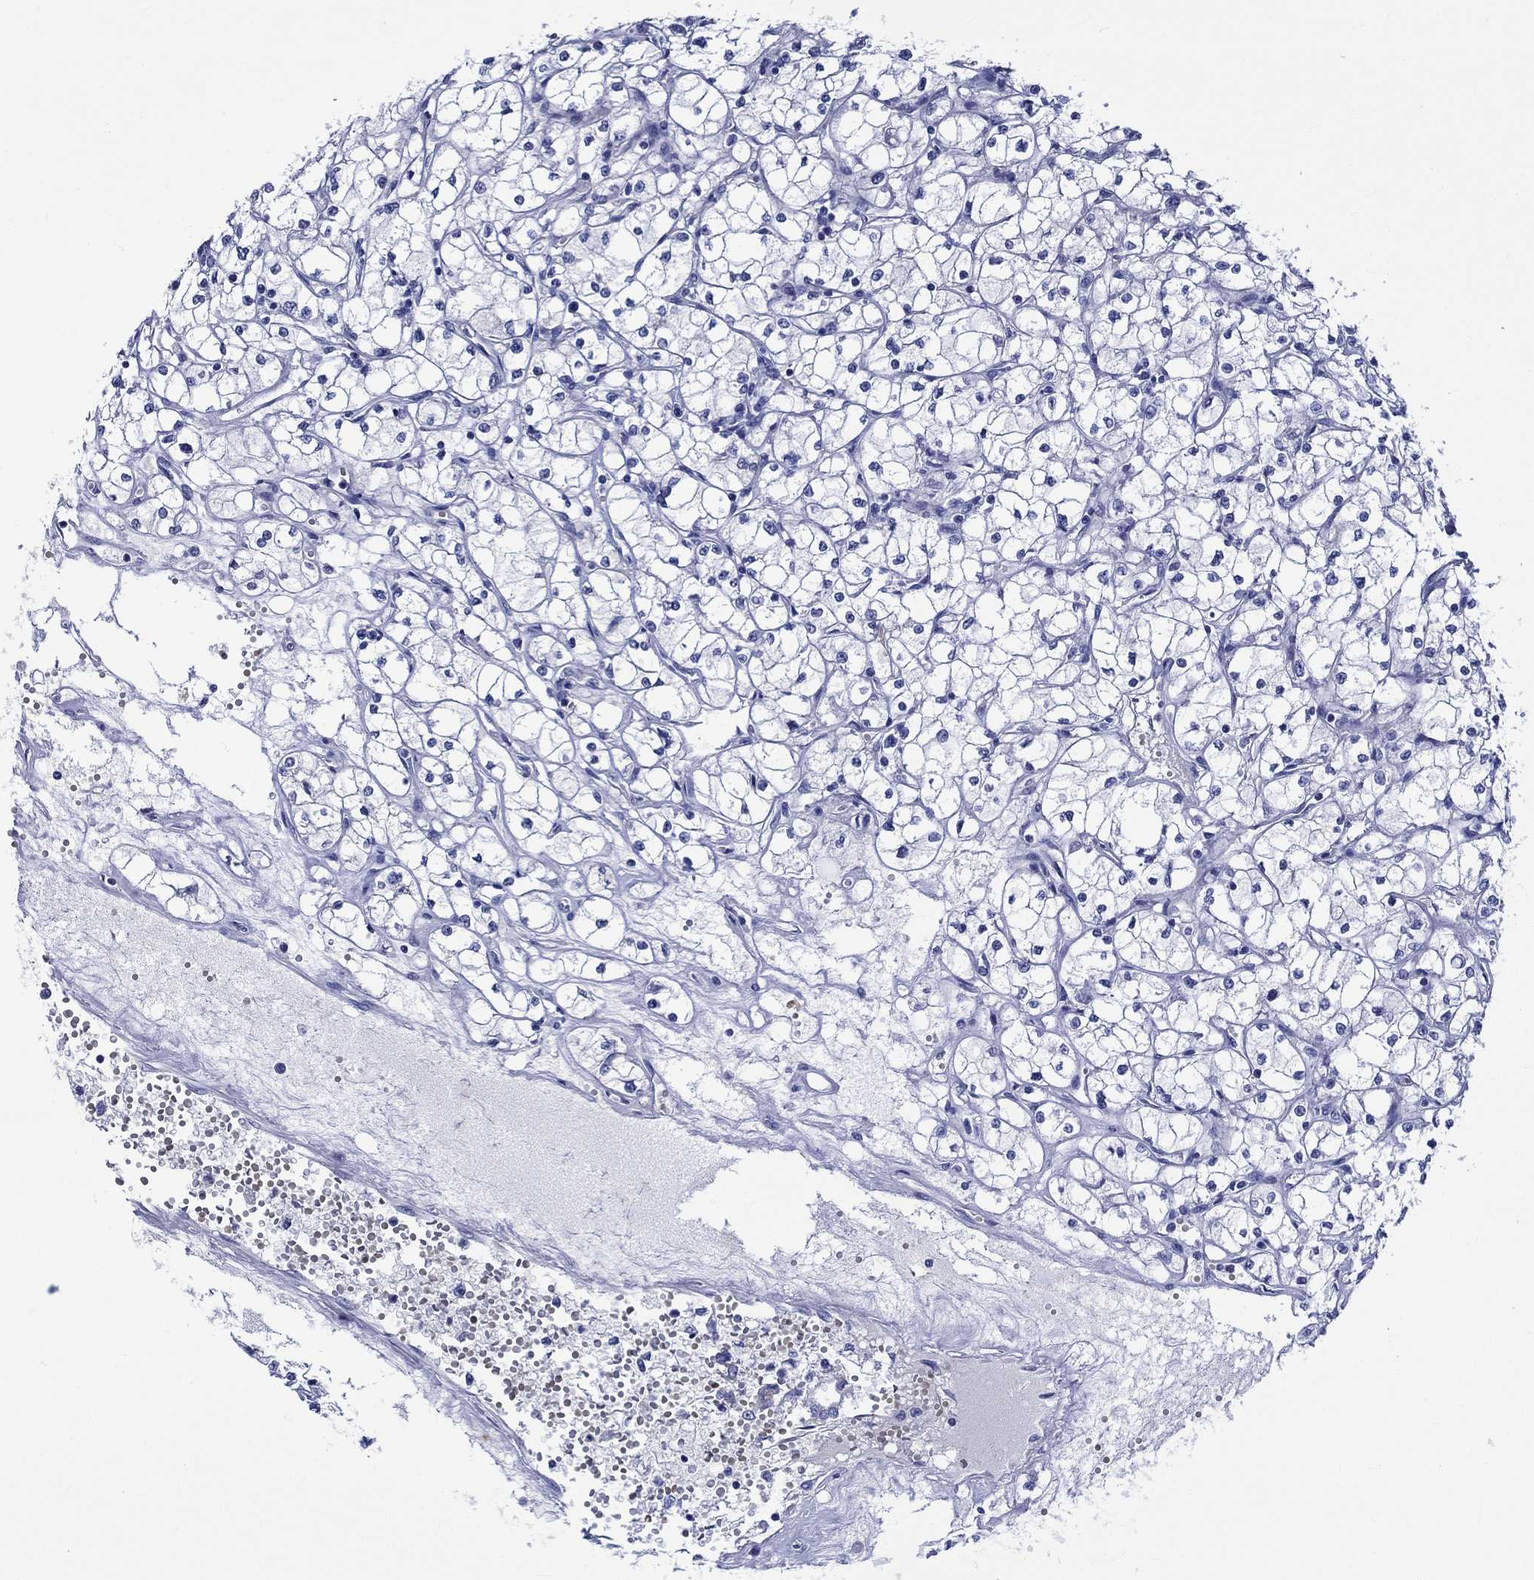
{"staining": {"intensity": "negative", "quantity": "none", "location": "none"}, "tissue": "renal cancer", "cell_type": "Tumor cells", "image_type": "cancer", "snomed": [{"axis": "morphology", "description": "Adenocarcinoma, NOS"}, {"axis": "topography", "description": "Kidney"}], "caption": "This is an immunohistochemistry image of adenocarcinoma (renal). There is no expression in tumor cells.", "gene": "NRIP3", "patient": {"sex": "male", "age": 67}}